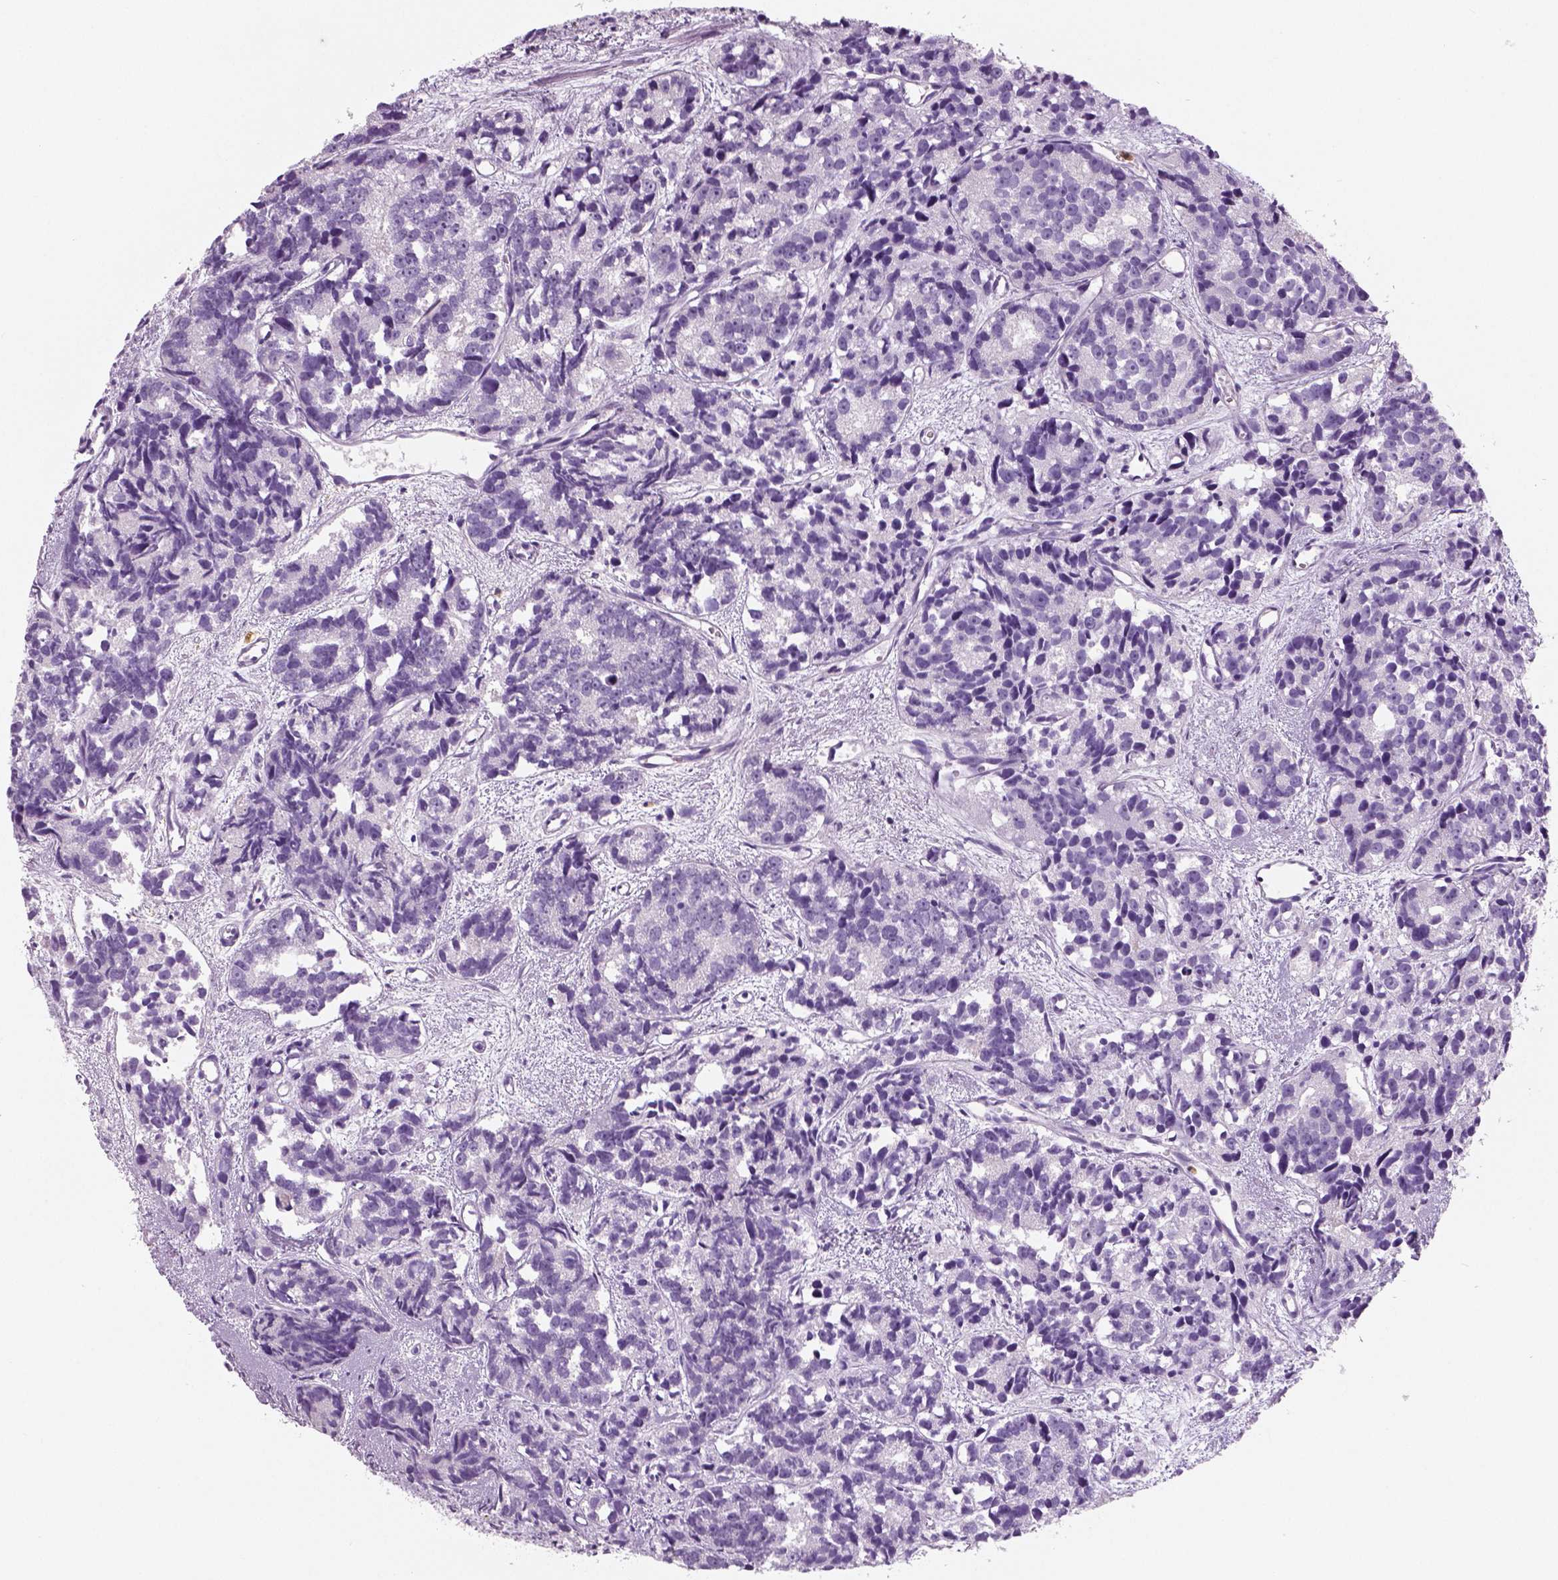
{"staining": {"intensity": "negative", "quantity": "none", "location": "none"}, "tissue": "prostate cancer", "cell_type": "Tumor cells", "image_type": "cancer", "snomed": [{"axis": "morphology", "description": "Adenocarcinoma, High grade"}, {"axis": "topography", "description": "Prostate"}], "caption": "Photomicrograph shows no protein positivity in tumor cells of prostate cancer (high-grade adenocarcinoma) tissue.", "gene": "NECAB2", "patient": {"sex": "male", "age": 77}}